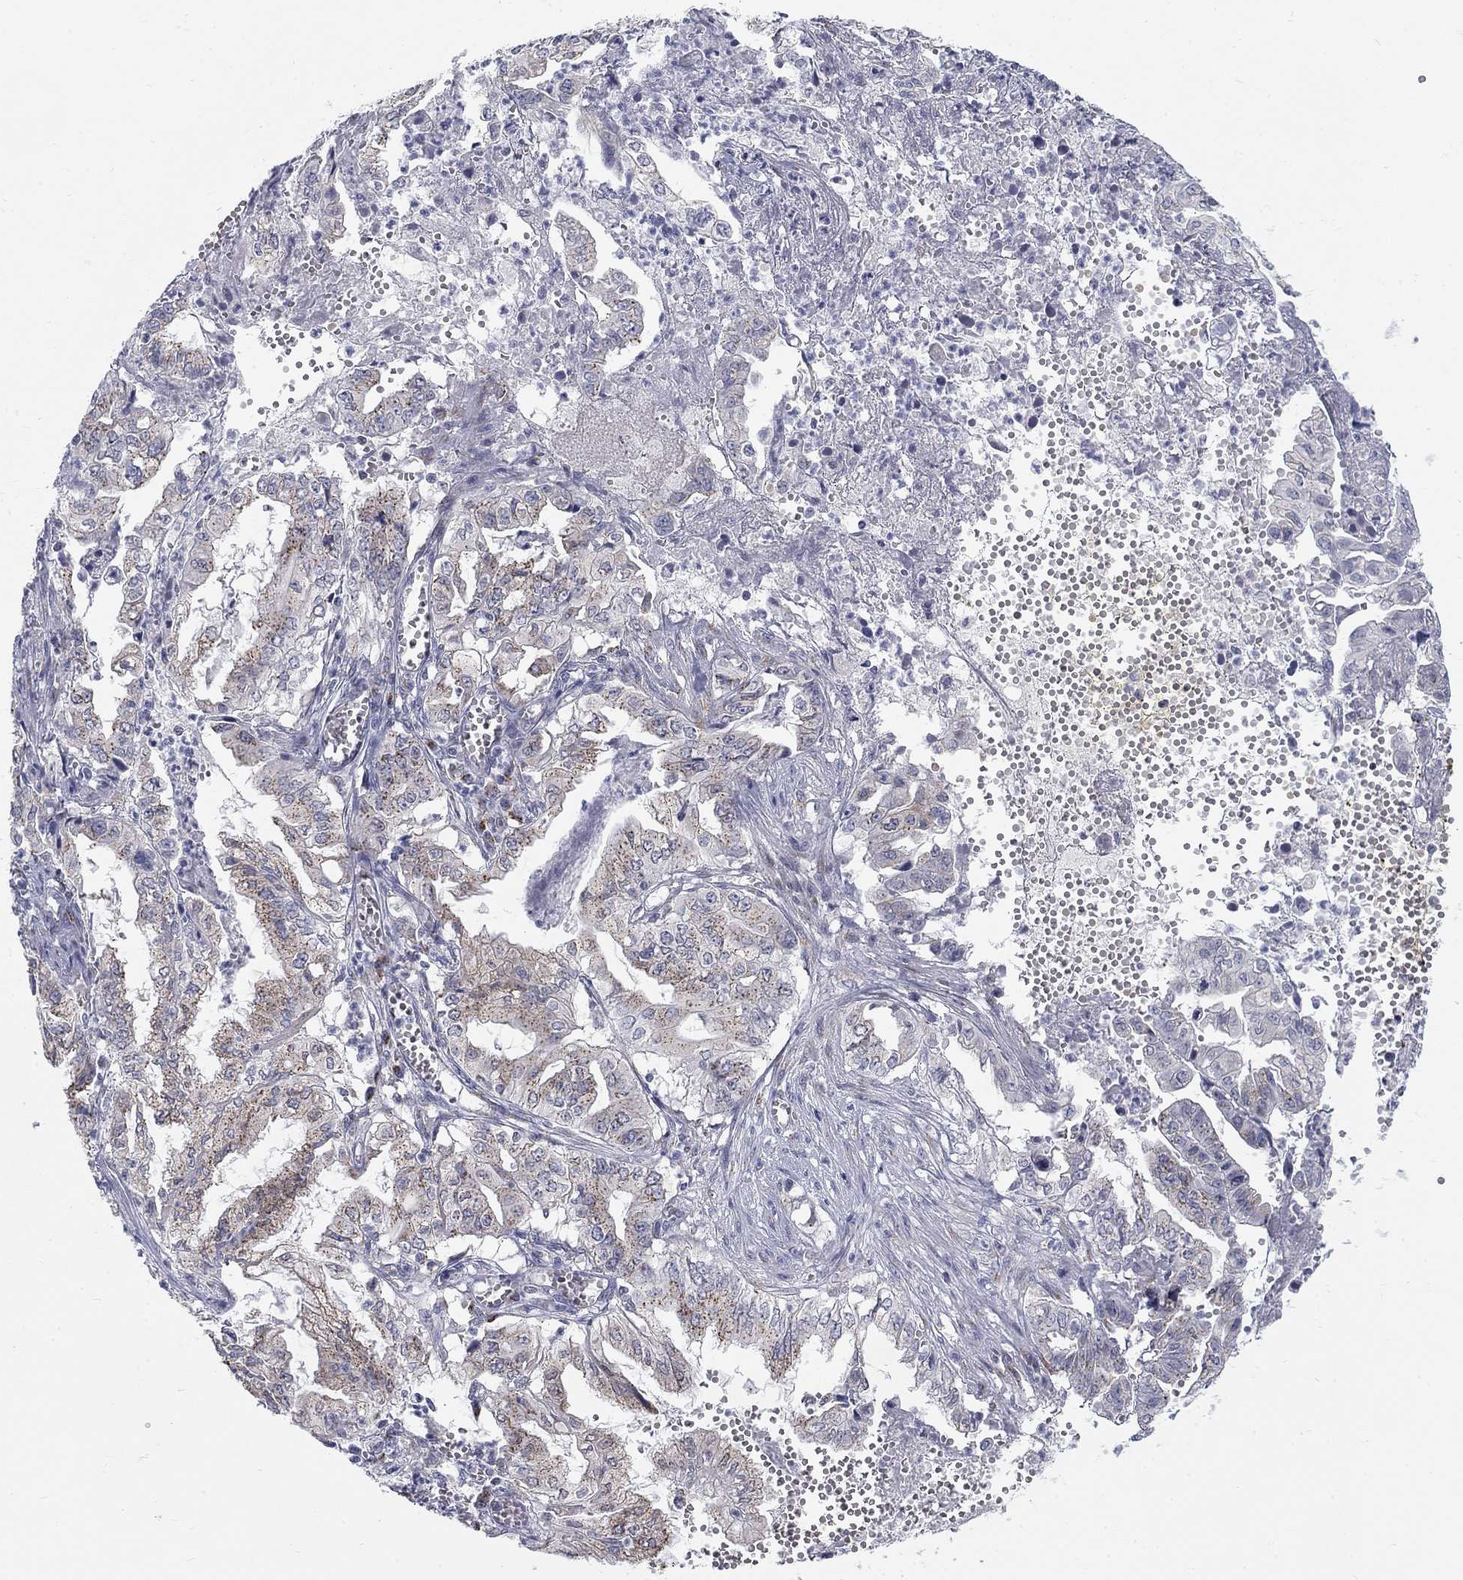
{"staining": {"intensity": "moderate", "quantity": "<25%", "location": "cytoplasmic/membranous"}, "tissue": "pancreatic cancer", "cell_type": "Tumor cells", "image_type": "cancer", "snomed": [{"axis": "morphology", "description": "Adenocarcinoma, NOS"}, {"axis": "topography", "description": "Pancreas"}], "caption": "DAB immunohistochemical staining of human pancreatic adenocarcinoma displays moderate cytoplasmic/membranous protein staining in approximately <25% of tumor cells. (IHC, brightfield microscopy, high magnification).", "gene": "PANK3", "patient": {"sex": "male", "age": 68}}